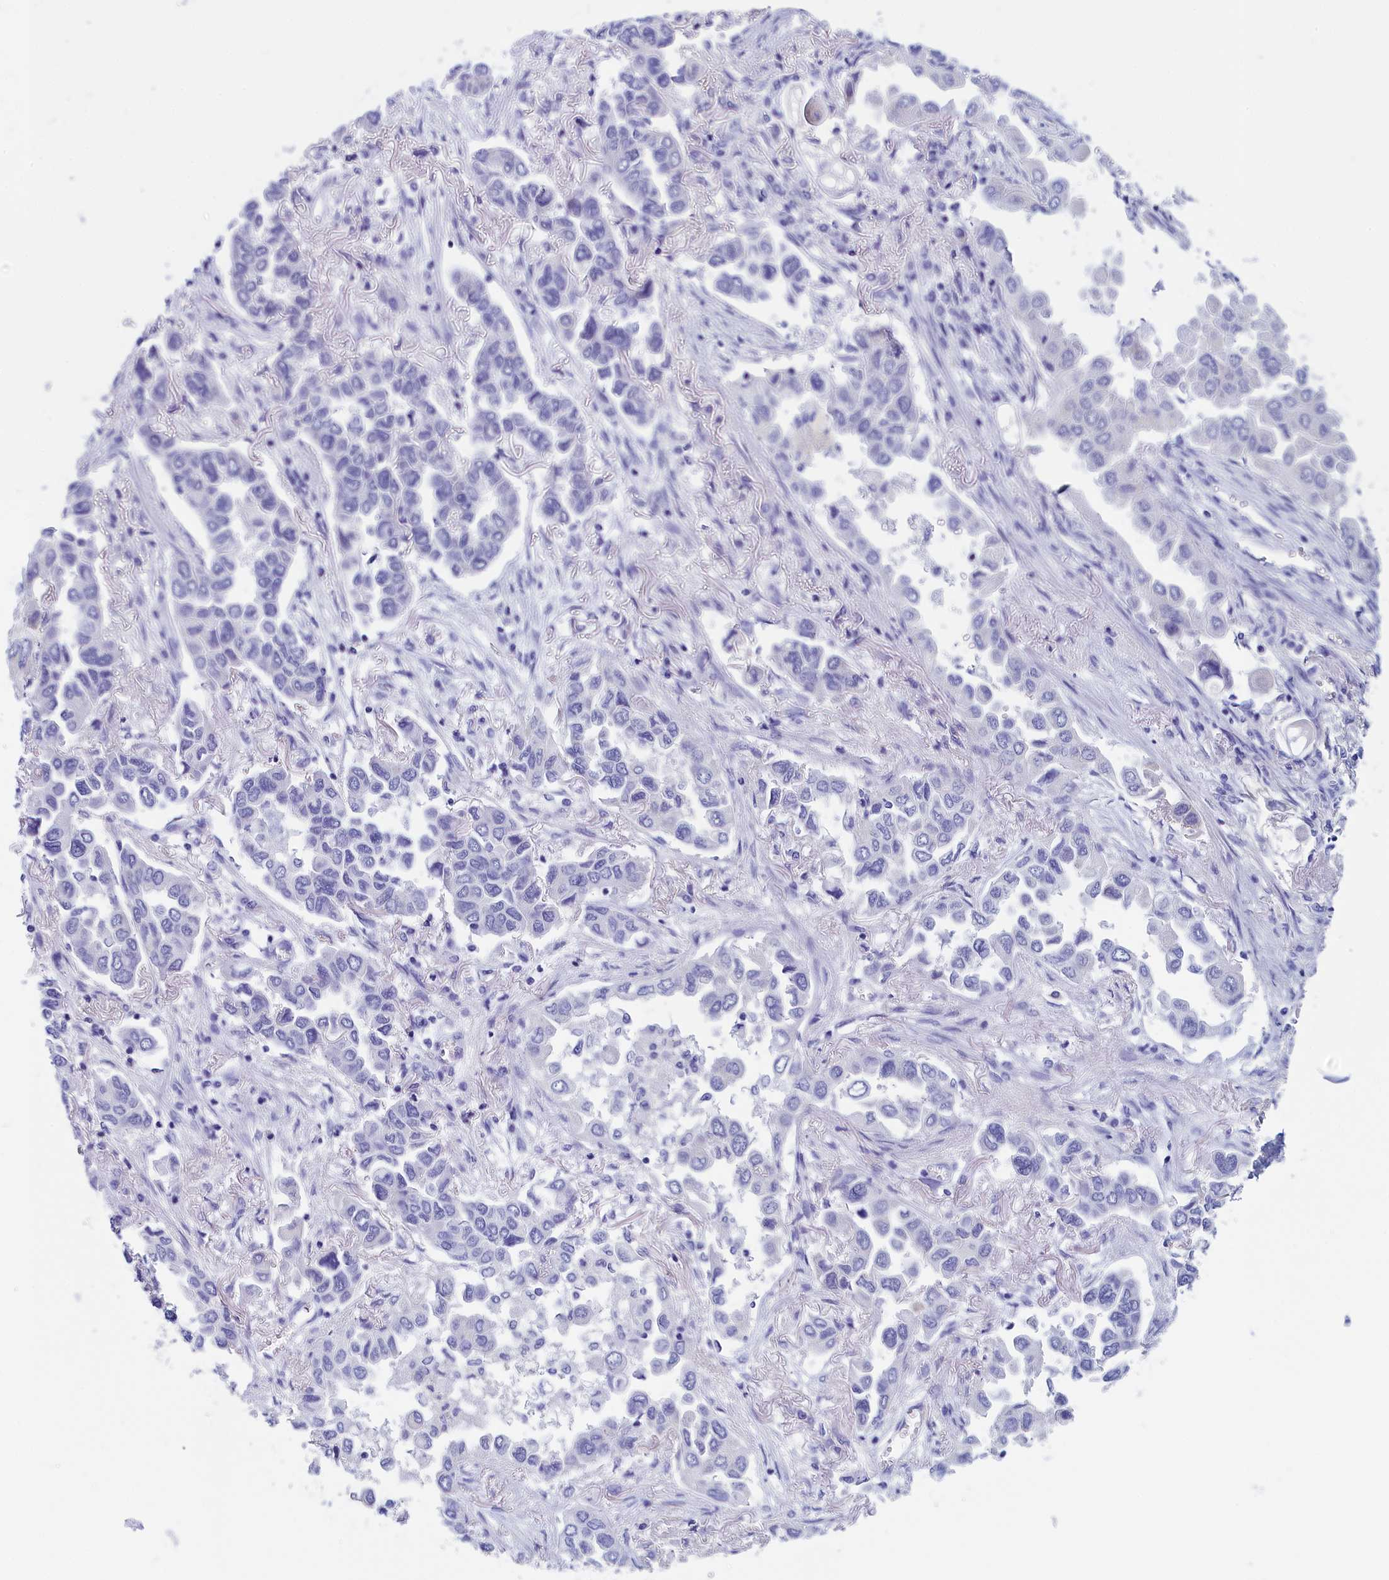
{"staining": {"intensity": "negative", "quantity": "none", "location": "none"}, "tissue": "lung cancer", "cell_type": "Tumor cells", "image_type": "cancer", "snomed": [{"axis": "morphology", "description": "Adenocarcinoma, NOS"}, {"axis": "topography", "description": "Lung"}], "caption": "This histopathology image is of lung adenocarcinoma stained with immunohistochemistry to label a protein in brown with the nuclei are counter-stained blue. There is no positivity in tumor cells. (Stains: DAB (3,3'-diaminobenzidine) IHC with hematoxylin counter stain, Microscopy: brightfield microscopy at high magnification).", "gene": "ANKRD2", "patient": {"sex": "female", "age": 76}}